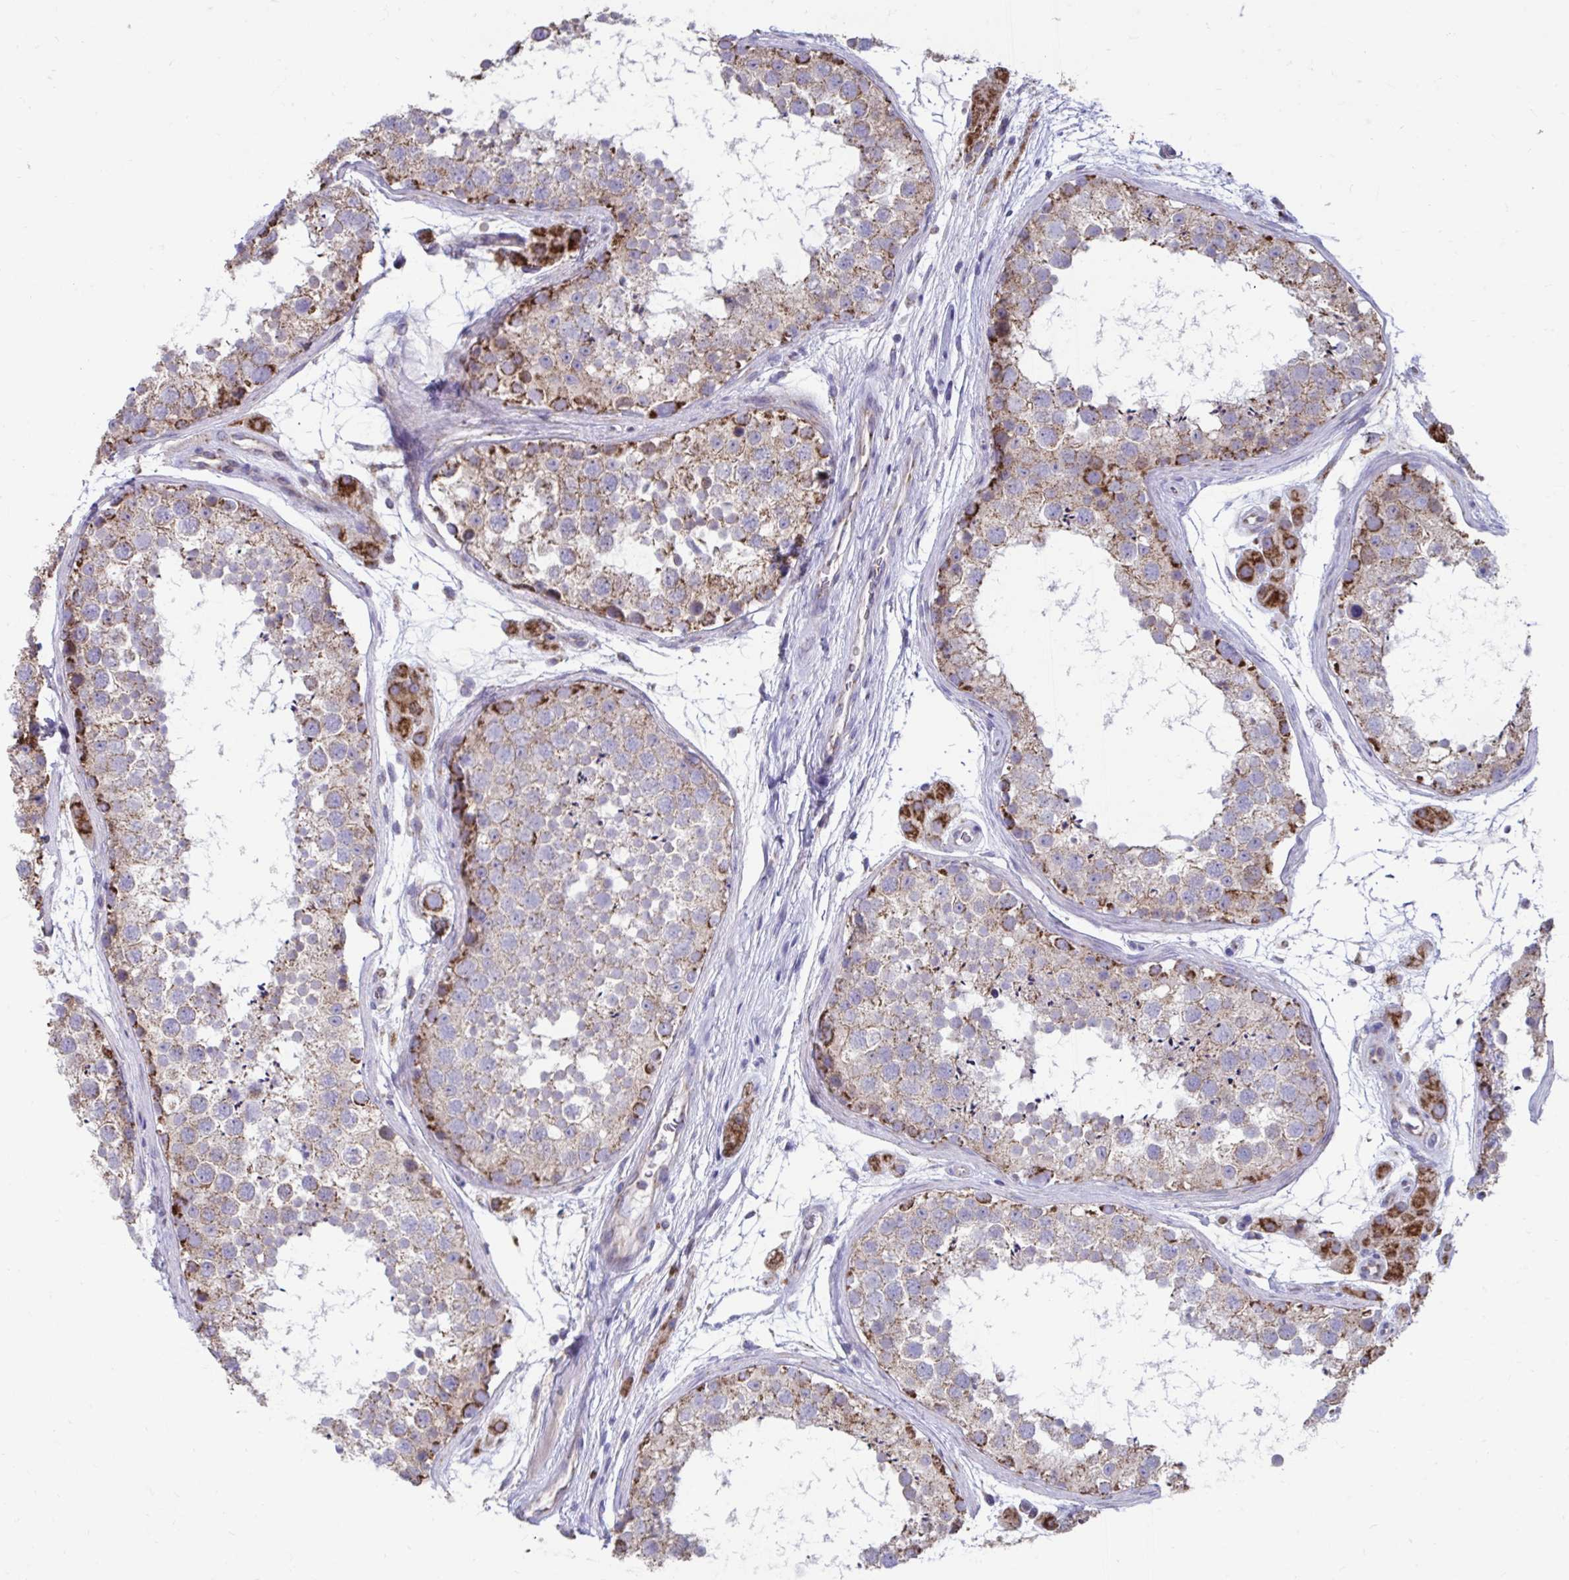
{"staining": {"intensity": "moderate", "quantity": "25%-75%", "location": "cytoplasmic/membranous"}, "tissue": "testis", "cell_type": "Cells in seminiferous ducts", "image_type": "normal", "snomed": [{"axis": "morphology", "description": "Normal tissue, NOS"}, {"axis": "topography", "description": "Testis"}], "caption": "The histopathology image shows immunohistochemical staining of normal testis. There is moderate cytoplasmic/membranous positivity is identified in approximately 25%-75% of cells in seminiferous ducts.", "gene": "LINGO4", "patient": {"sex": "male", "age": 41}}